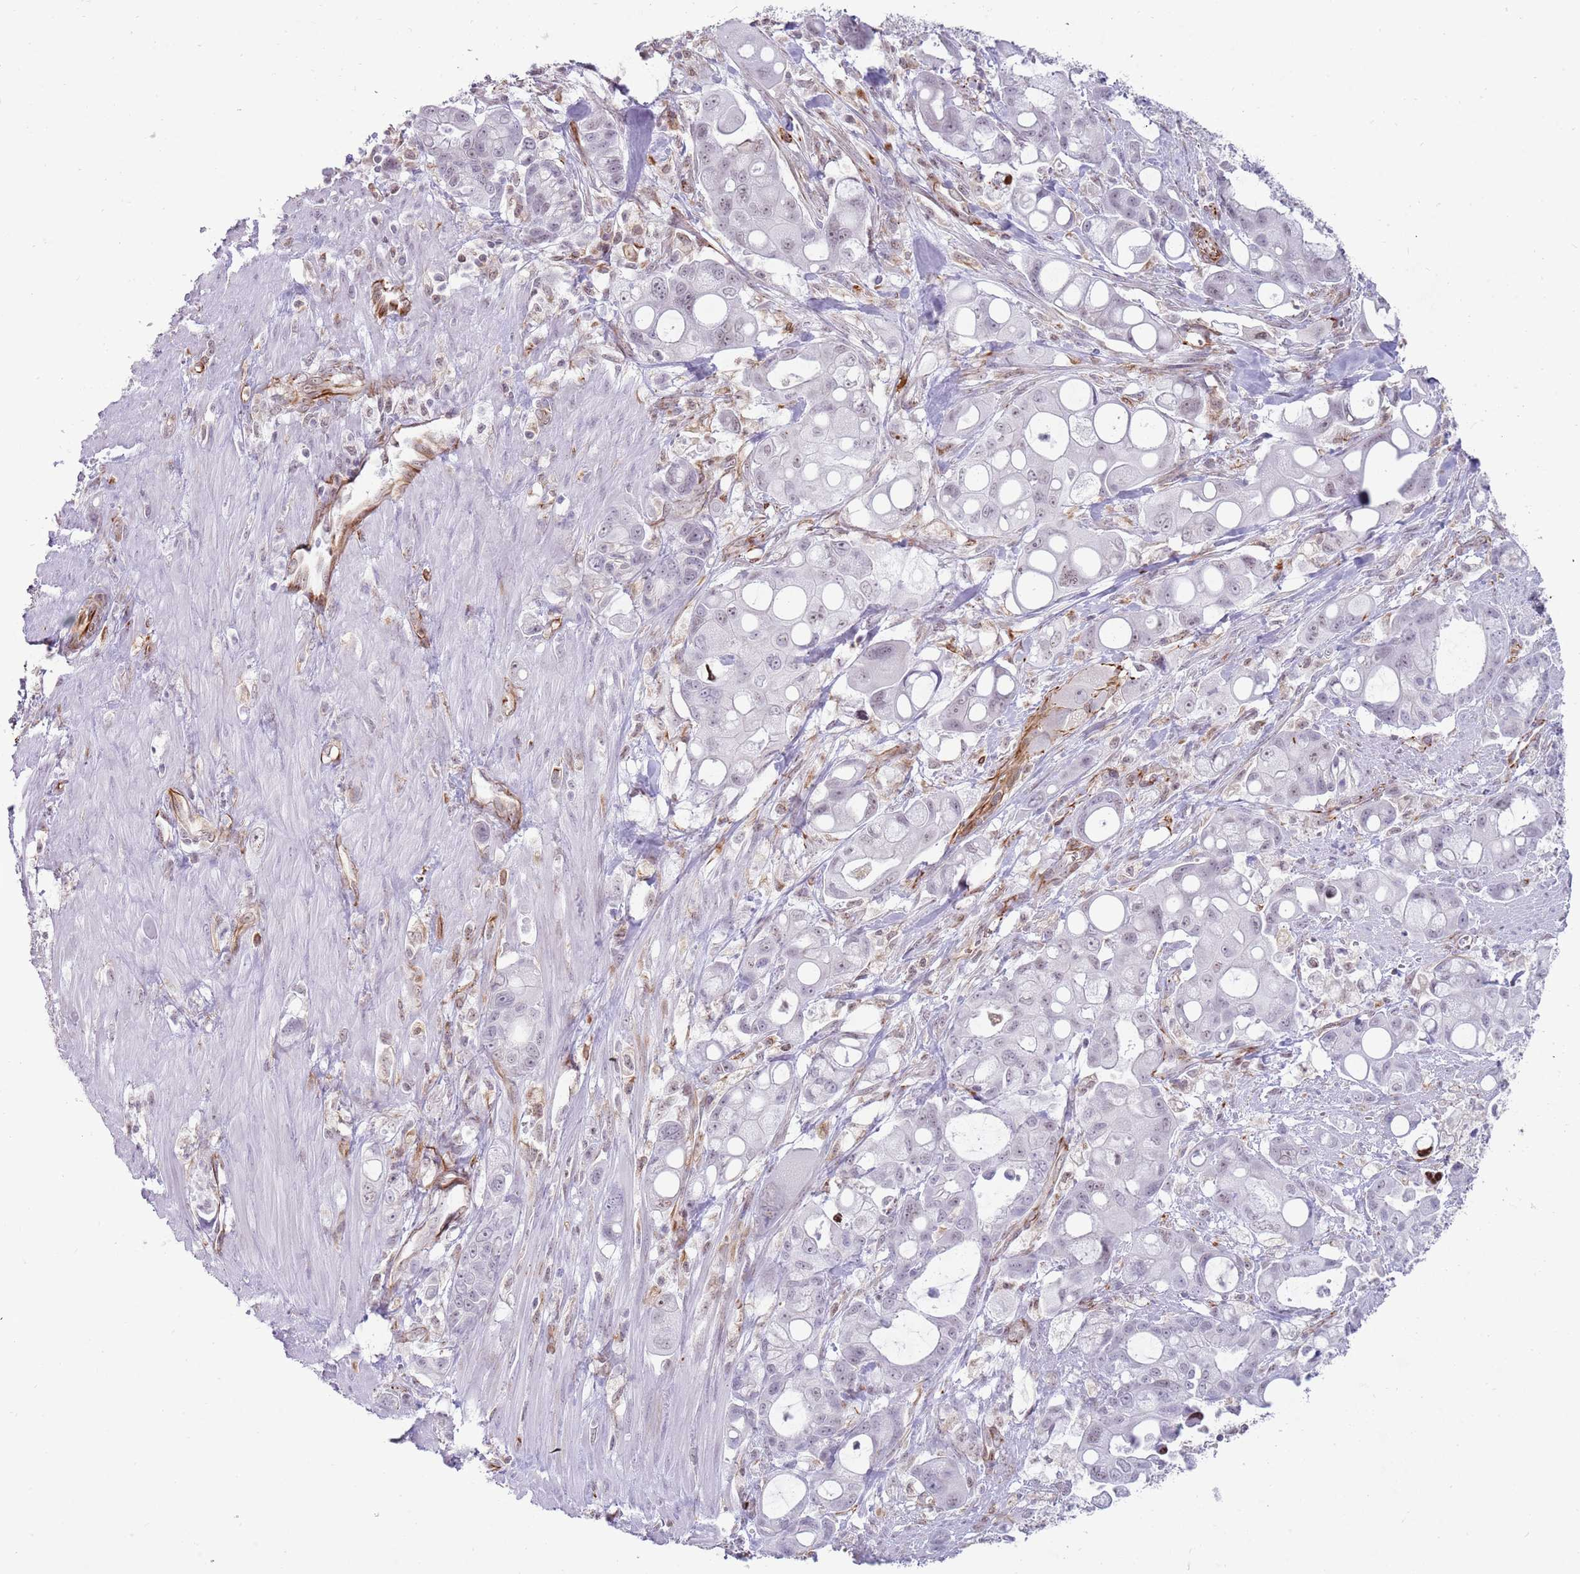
{"staining": {"intensity": "weak", "quantity": "<25%", "location": "nuclear"}, "tissue": "pancreatic cancer", "cell_type": "Tumor cells", "image_type": "cancer", "snomed": [{"axis": "morphology", "description": "Adenocarcinoma, NOS"}, {"axis": "topography", "description": "Pancreas"}], "caption": "An image of human pancreatic cancer is negative for staining in tumor cells. (Brightfield microscopy of DAB (3,3'-diaminobenzidine) IHC at high magnification).", "gene": "NBPF3", "patient": {"sex": "male", "age": 68}}